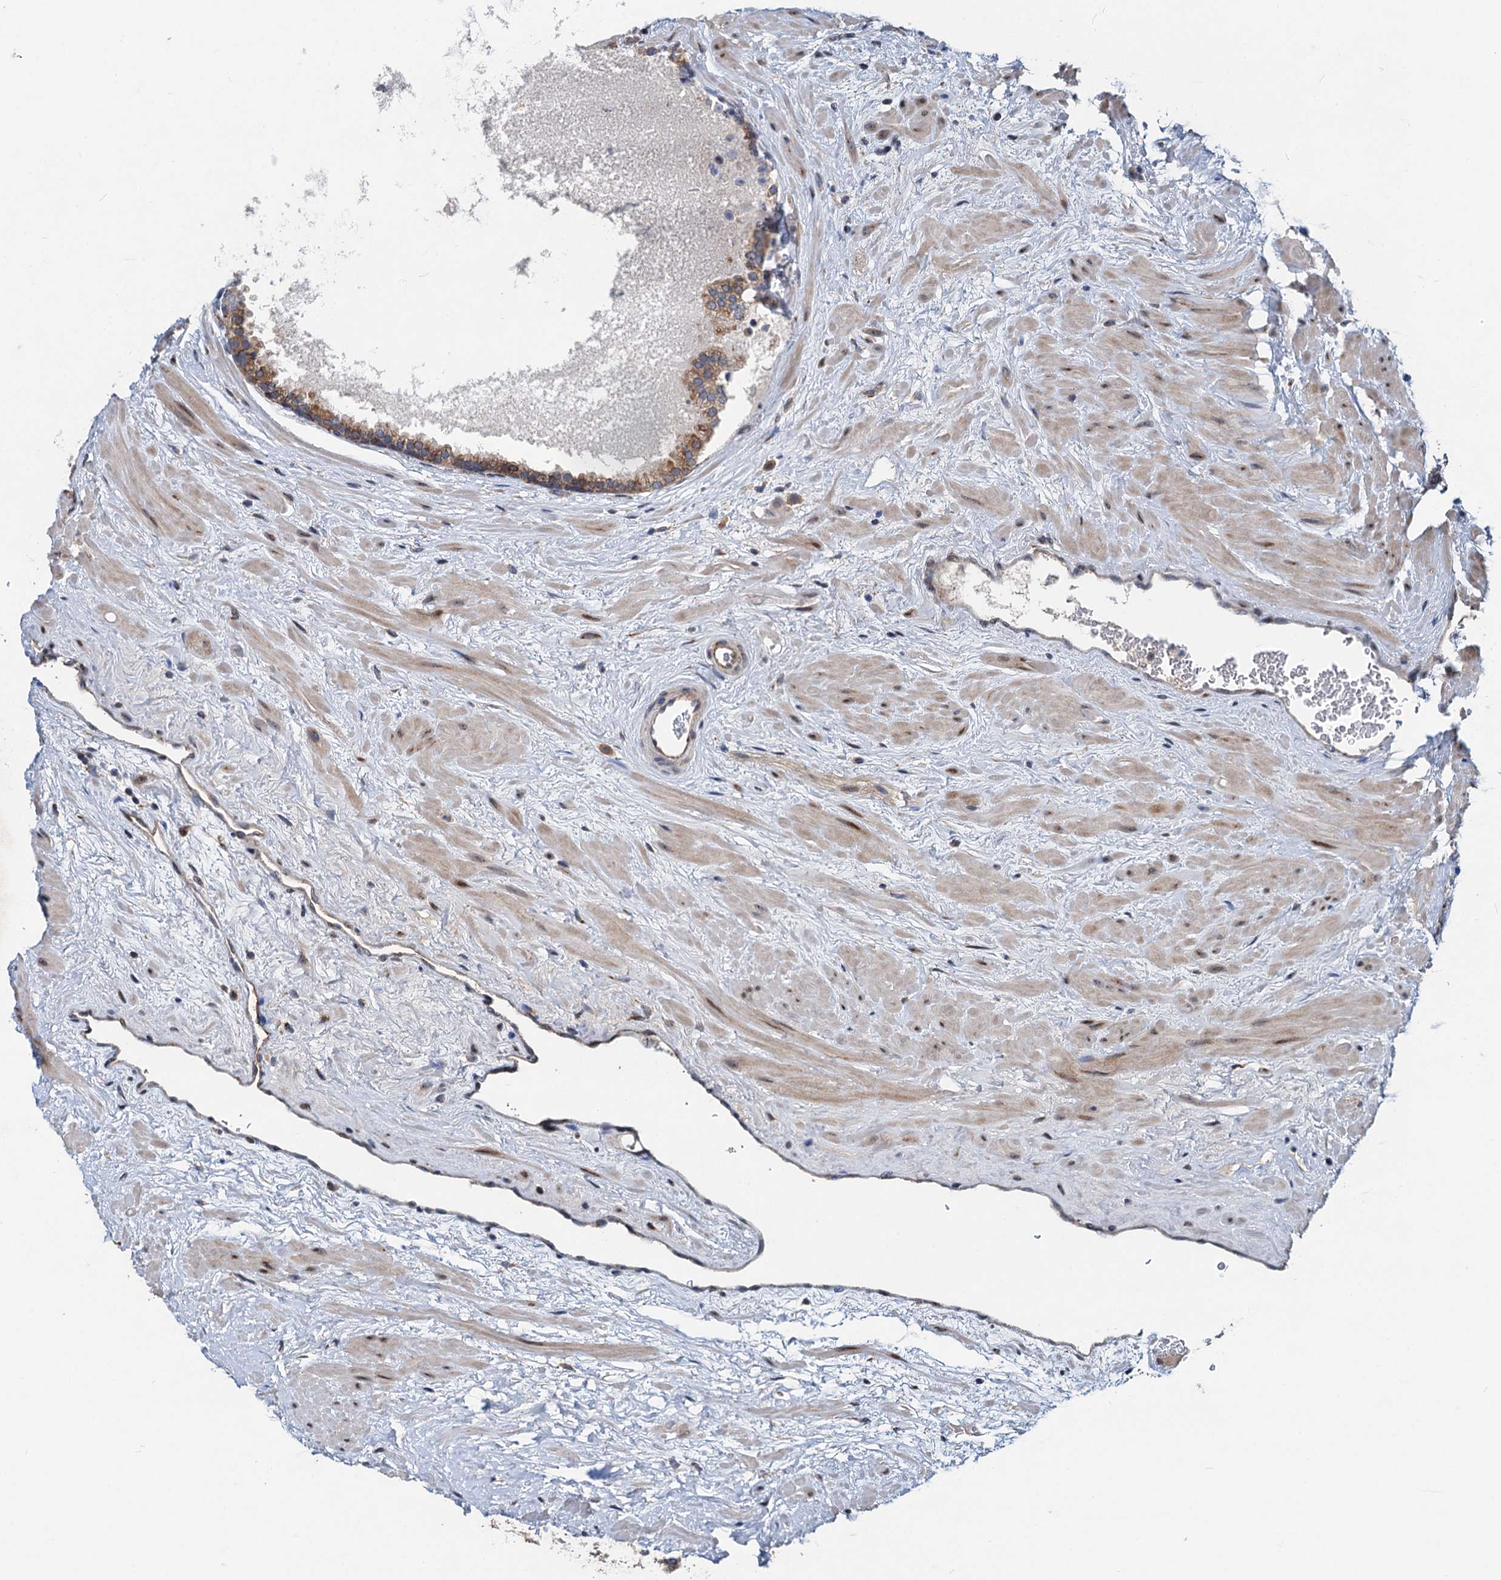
{"staining": {"intensity": "moderate", "quantity": ">75%", "location": "cytoplasmic/membranous"}, "tissue": "prostate", "cell_type": "Glandular cells", "image_type": "normal", "snomed": [{"axis": "morphology", "description": "Normal tissue, NOS"}, {"axis": "topography", "description": "Prostate"}], "caption": "Protein expression analysis of normal prostate shows moderate cytoplasmic/membranous positivity in about >75% of glandular cells.", "gene": "NBEA", "patient": {"sex": "male", "age": 48}}